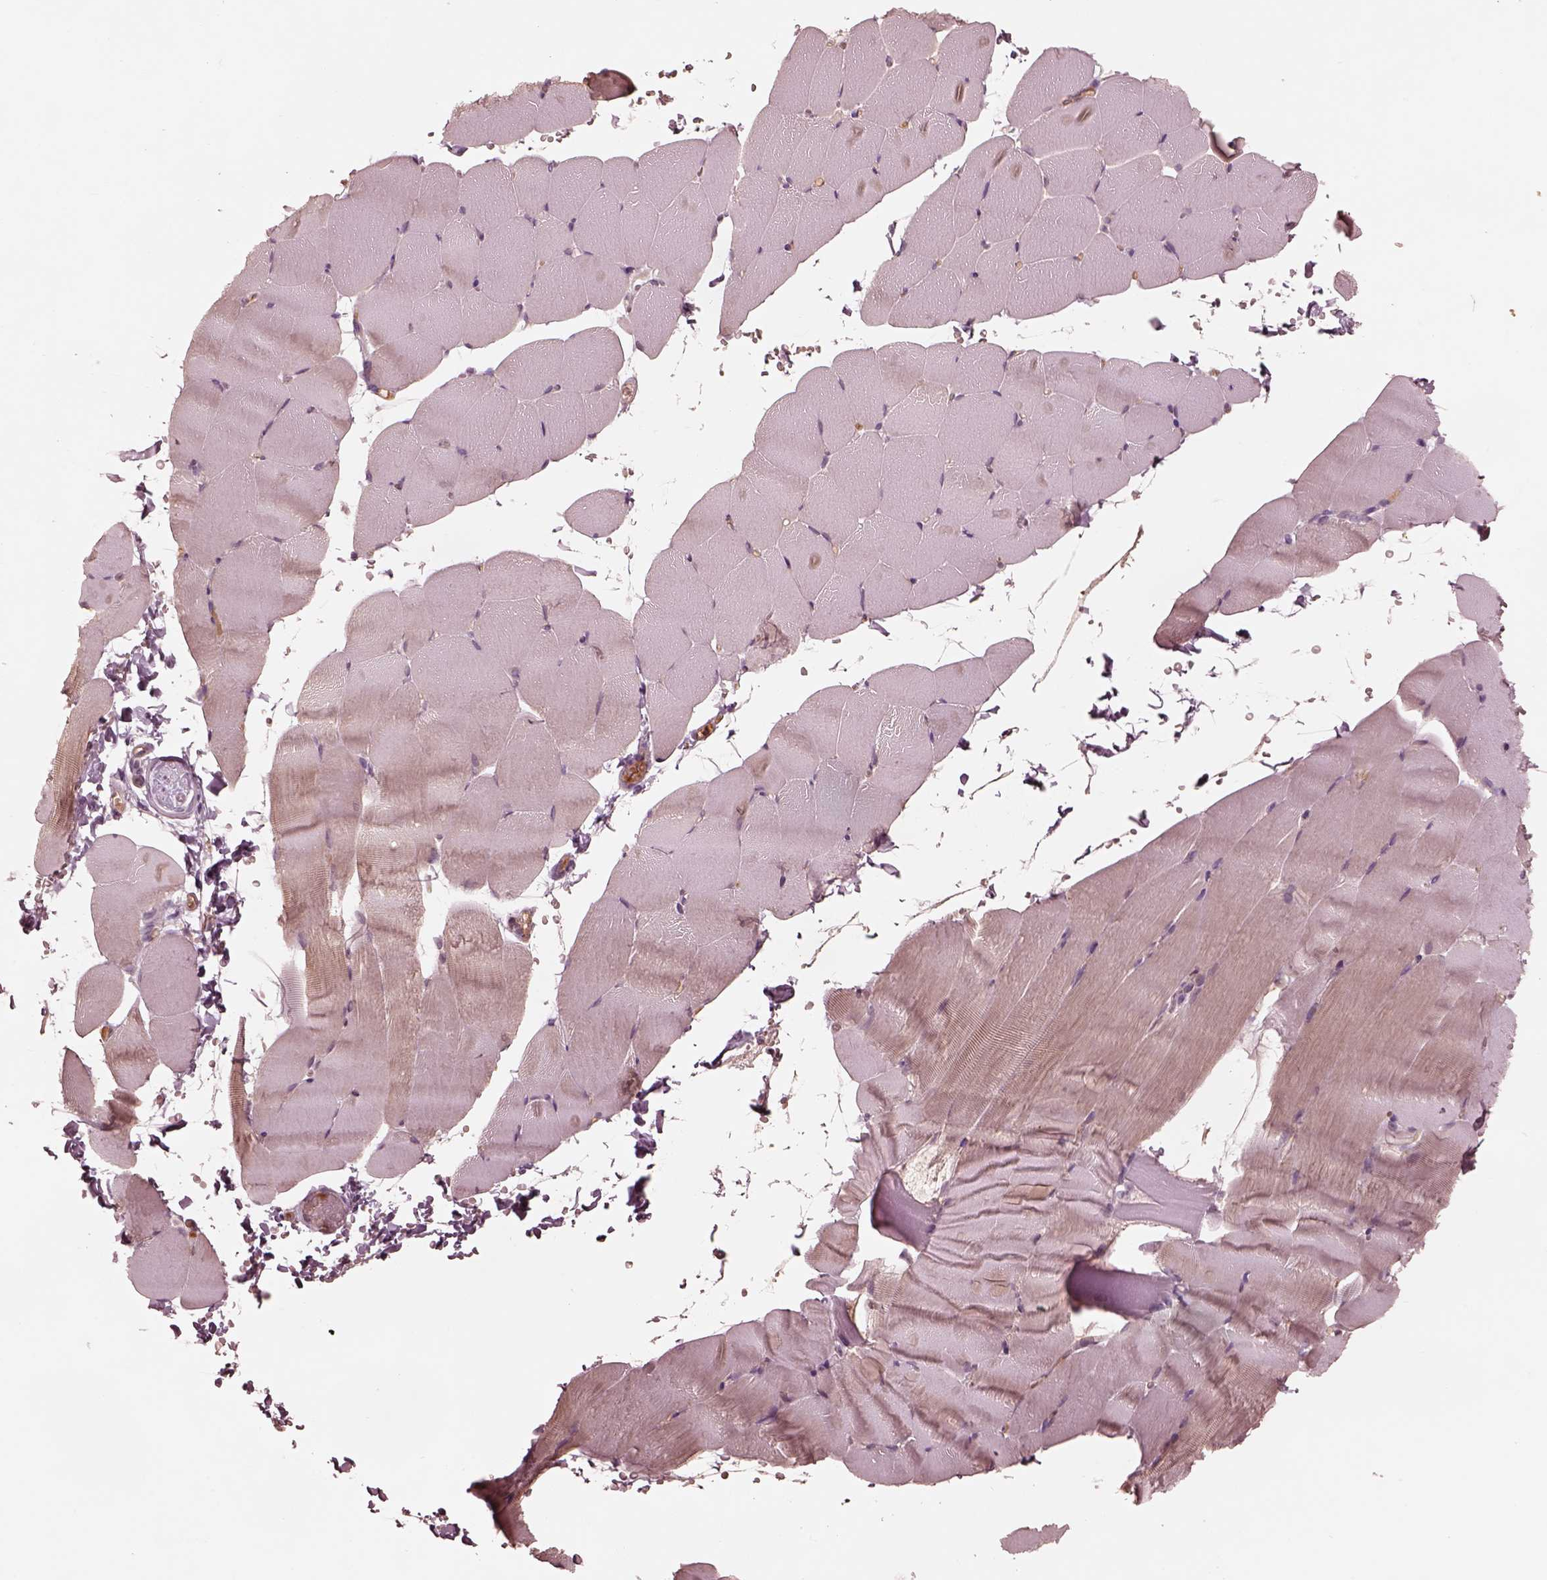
{"staining": {"intensity": "negative", "quantity": "none", "location": "none"}, "tissue": "skeletal muscle", "cell_type": "Myocytes", "image_type": "normal", "snomed": [{"axis": "morphology", "description": "Normal tissue, NOS"}, {"axis": "topography", "description": "Skeletal muscle"}], "caption": "The photomicrograph exhibits no significant staining in myocytes of skeletal muscle. (DAB immunohistochemistry (IHC), high magnification).", "gene": "TF", "patient": {"sex": "female", "age": 37}}